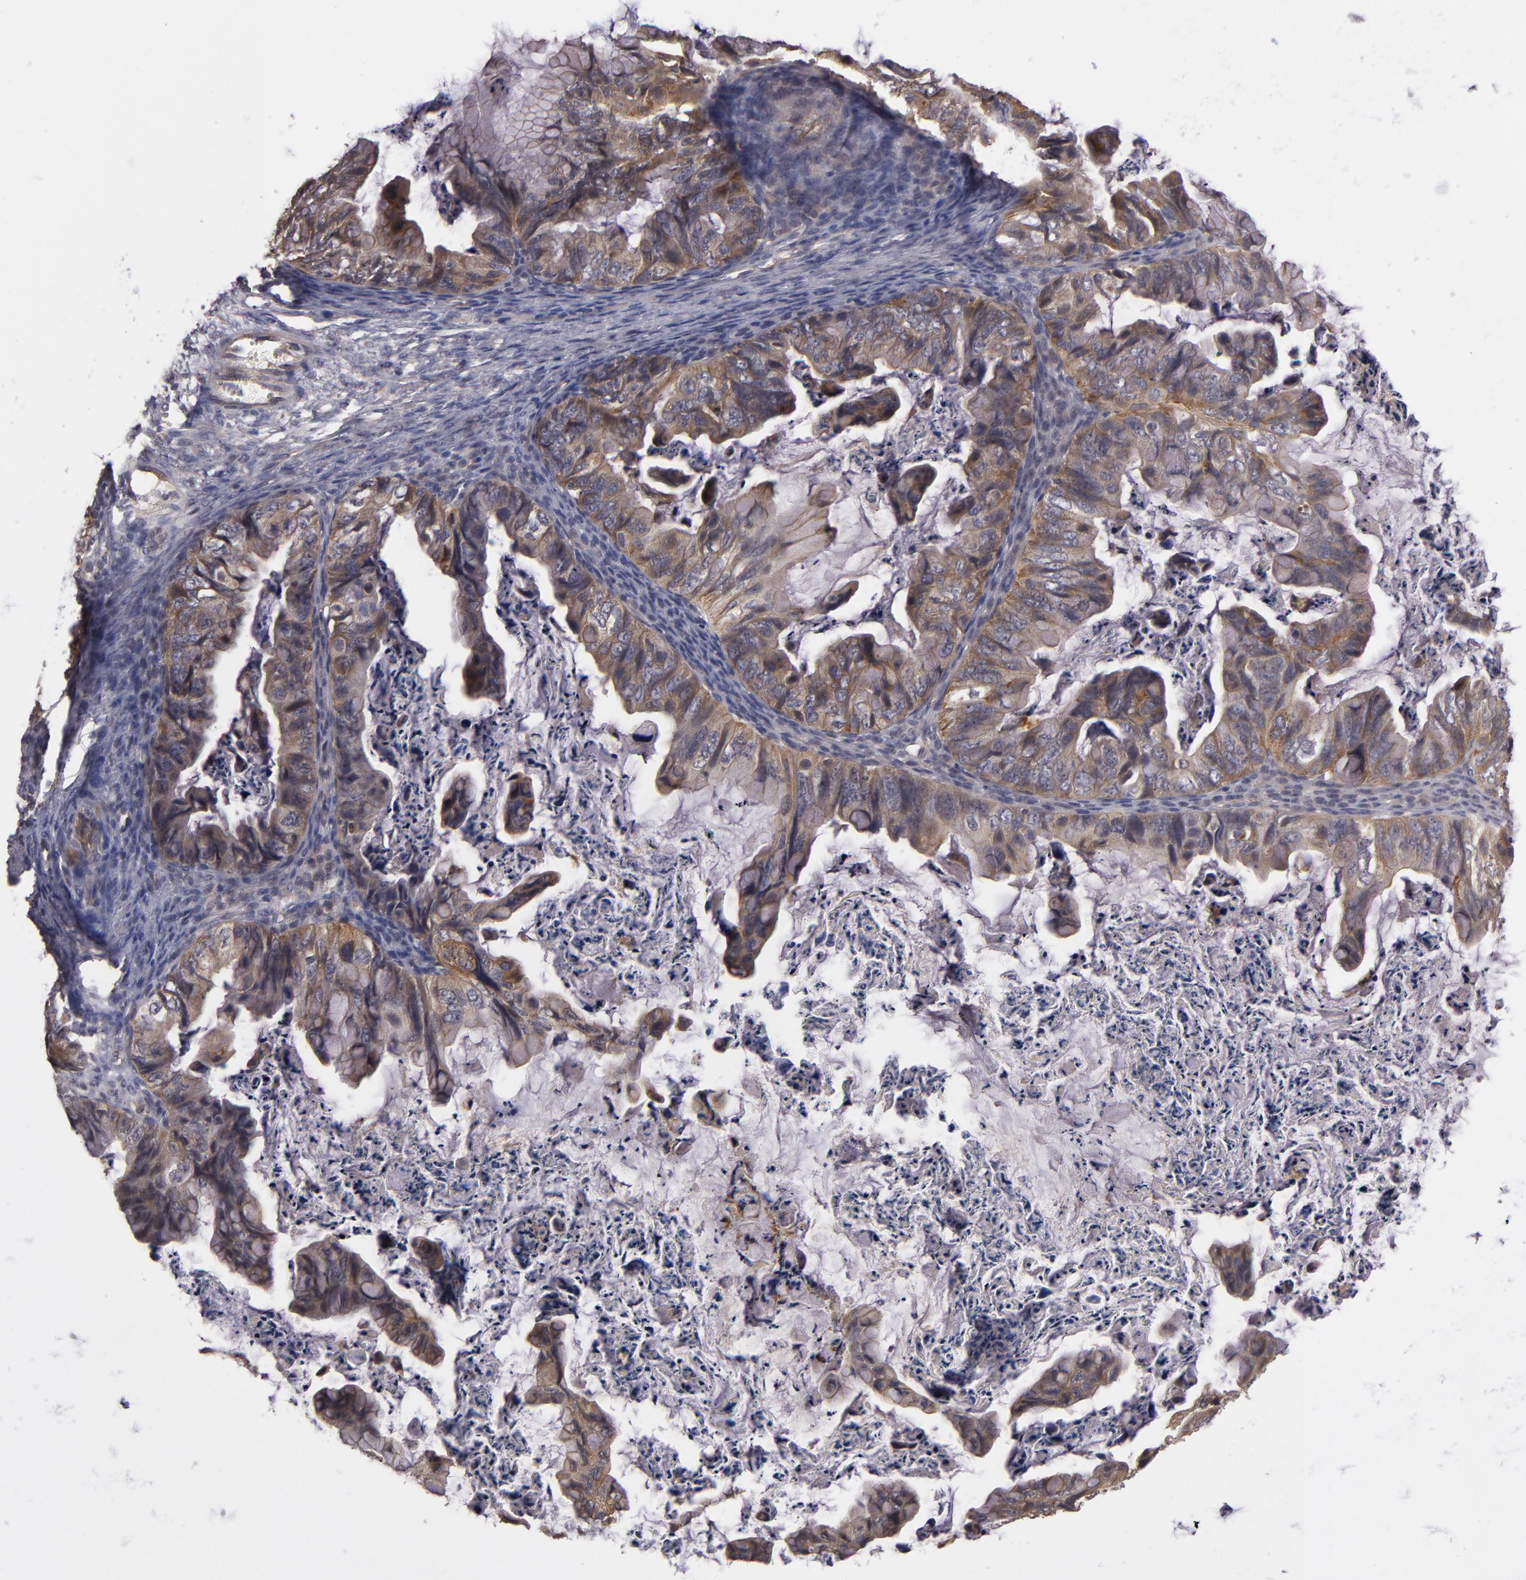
{"staining": {"intensity": "moderate", "quantity": ">75%", "location": "cytoplasmic/membranous"}, "tissue": "ovarian cancer", "cell_type": "Tumor cells", "image_type": "cancer", "snomed": [{"axis": "morphology", "description": "Cystadenocarcinoma, mucinous, NOS"}, {"axis": "topography", "description": "Ovary"}], "caption": "An immunohistochemistry histopathology image of tumor tissue is shown. Protein staining in brown shows moderate cytoplasmic/membranous positivity in ovarian mucinous cystadenocarcinoma within tumor cells. (DAB IHC with brightfield microscopy, high magnification).", "gene": "CTSO", "patient": {"sex": "female", "age": 36}}